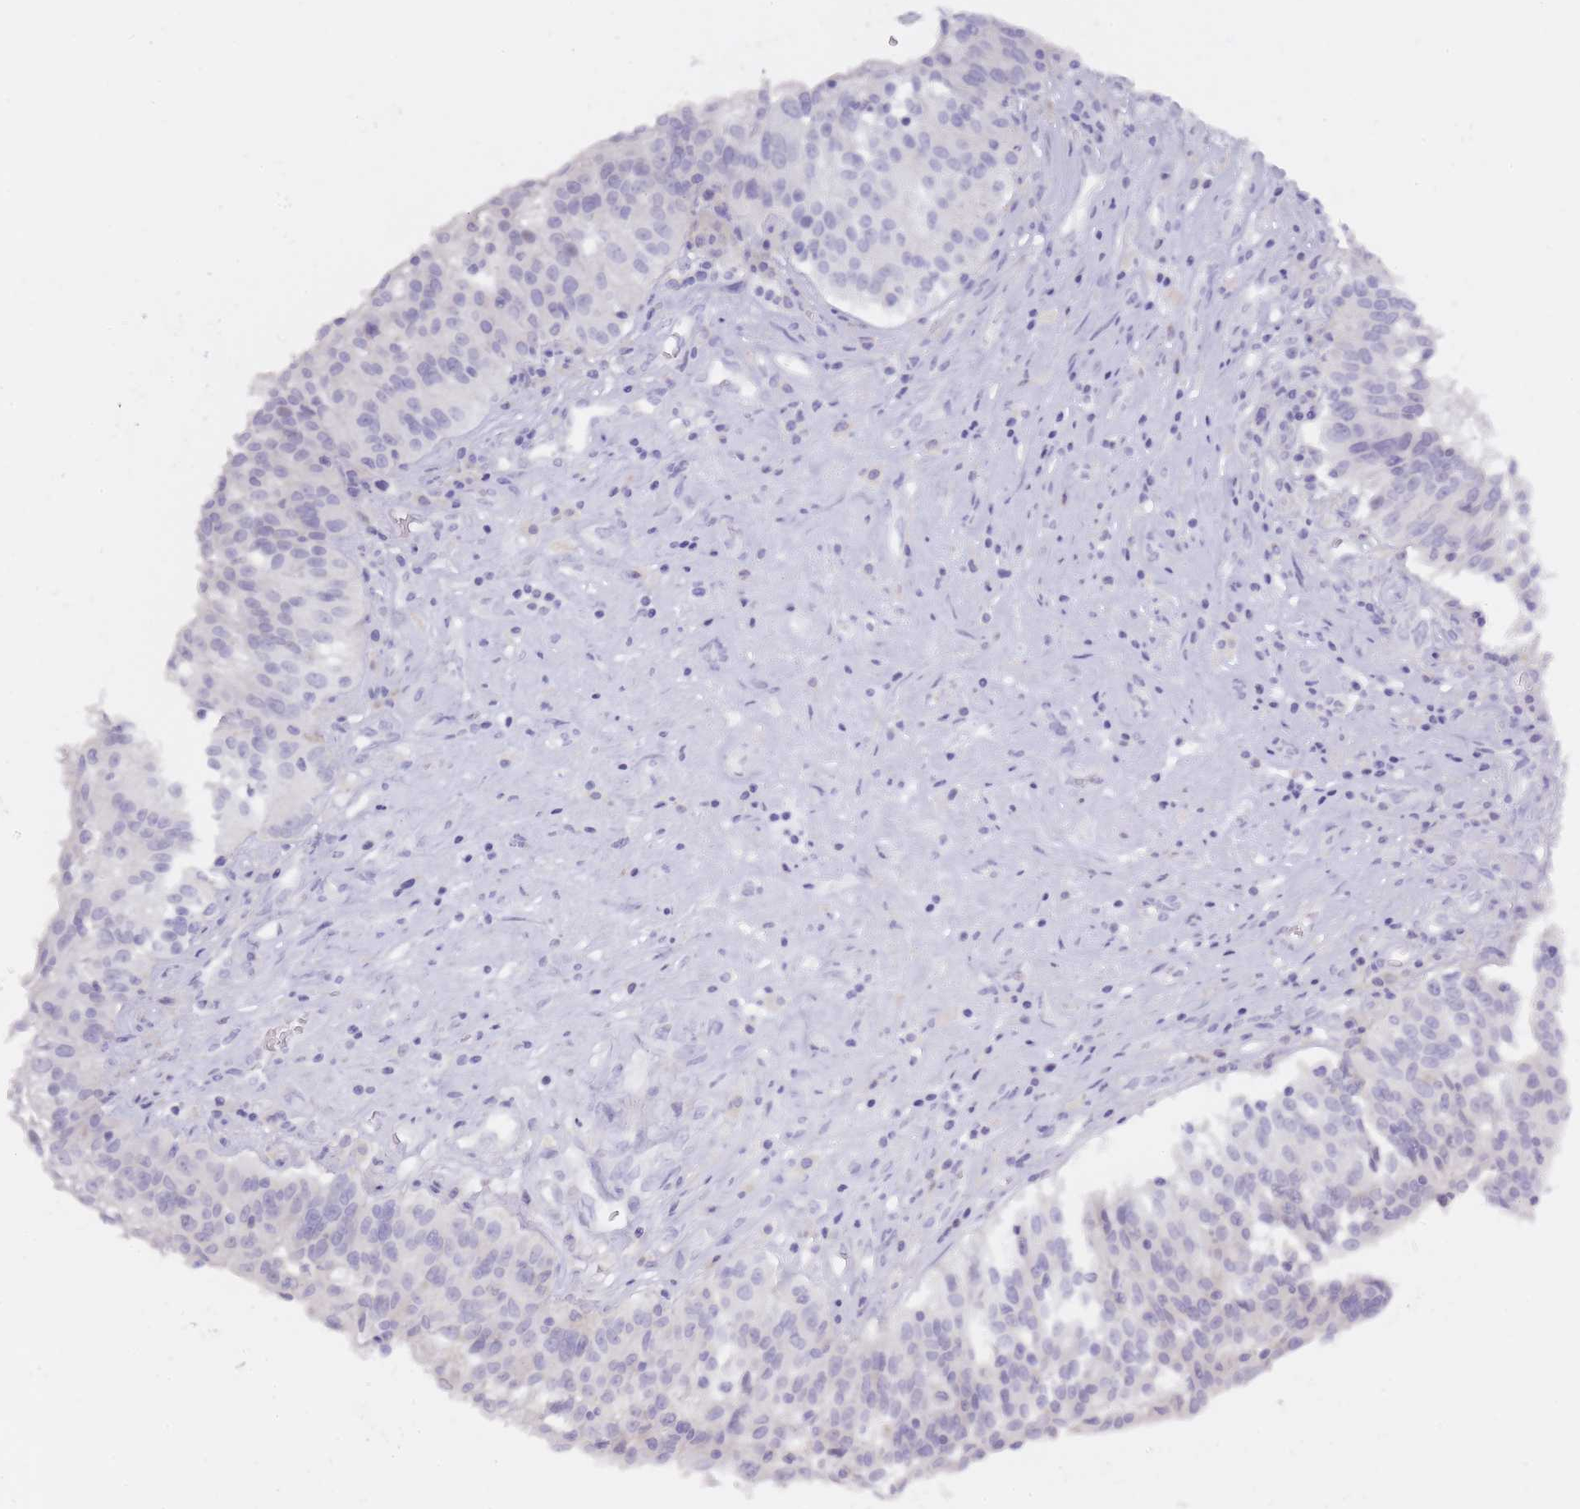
{"staining": {"intensity": "negative", "quantity": "none", "location": "none"}, "tissue": "ovarian cancer", "cell_type": "Tumor cells", "image_type": "cancer", "snomed": [{"axis": "morphology", "description": "Cystadenocarcinoma, serous, NOS"}, {"axis": "topography", "description": "Ovary"}], "caption": "This is a photomicrograph of immunohistochemistry (IHC) staining of serous cystadenocarcinoma (ovarian), which shows no staining in tumor cells.", "gene": "BDKRB2", "patient": {"sex": "female", "age": 59}}